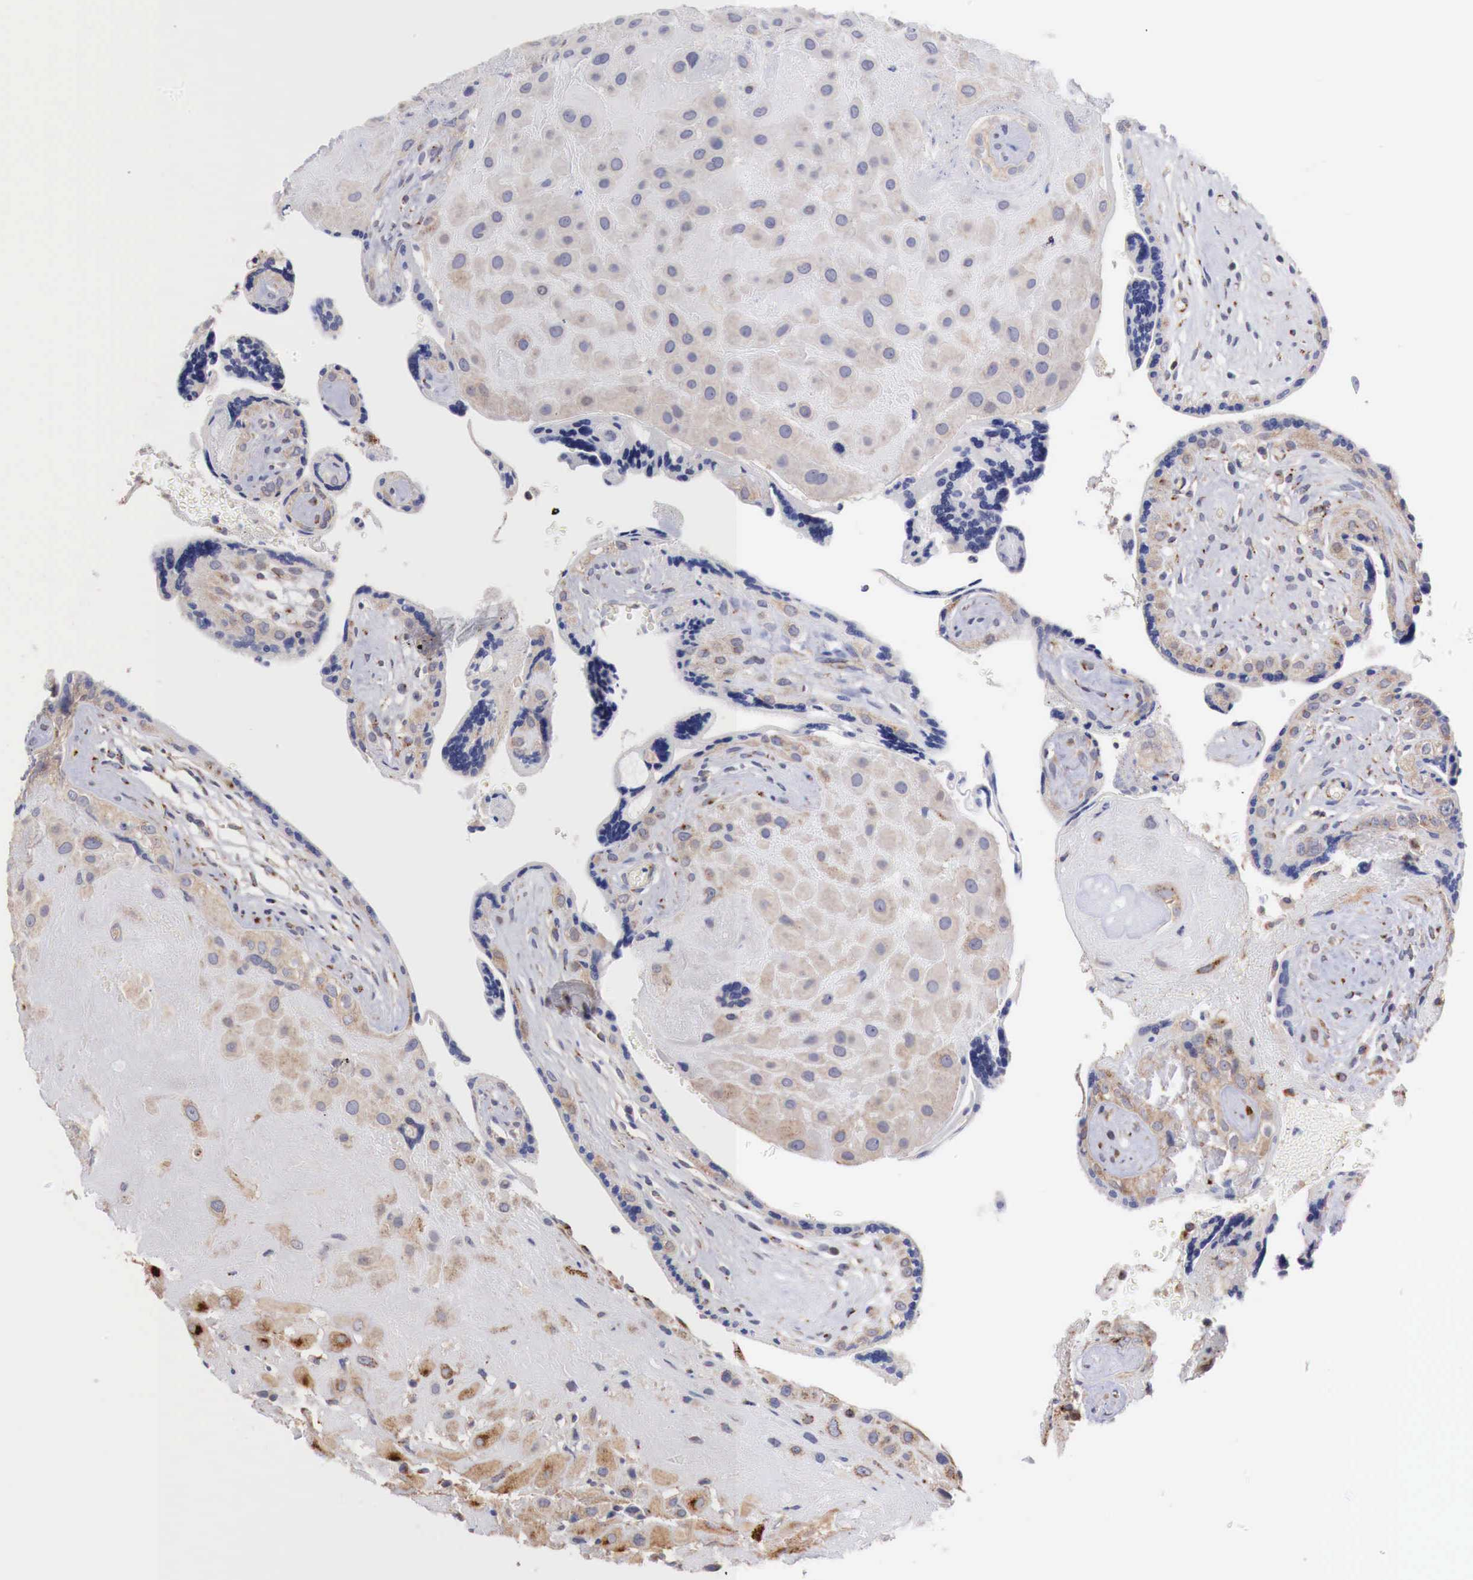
{"staining": {"intensity": "moderate", "quantity": ">75%", "location": "cytoplasmic/membranous"}, "tissue": "placenta", "cell_type": "Decidual cells", "image_type": "normal", "snomed": [{"axis": "morphology", "description": "Normal tissue, NOS"}, {"axis": "topography", "description": "Placenta"}], "caption": "IHC histopathology image of benign placenta stained for a protein (brown), which shows medium levels of moderate cytoplasmic/membranous expression in about >75% of decidual cells.", "gene": "SYAP1", "patient": {"sex": "female", "age": 24}}